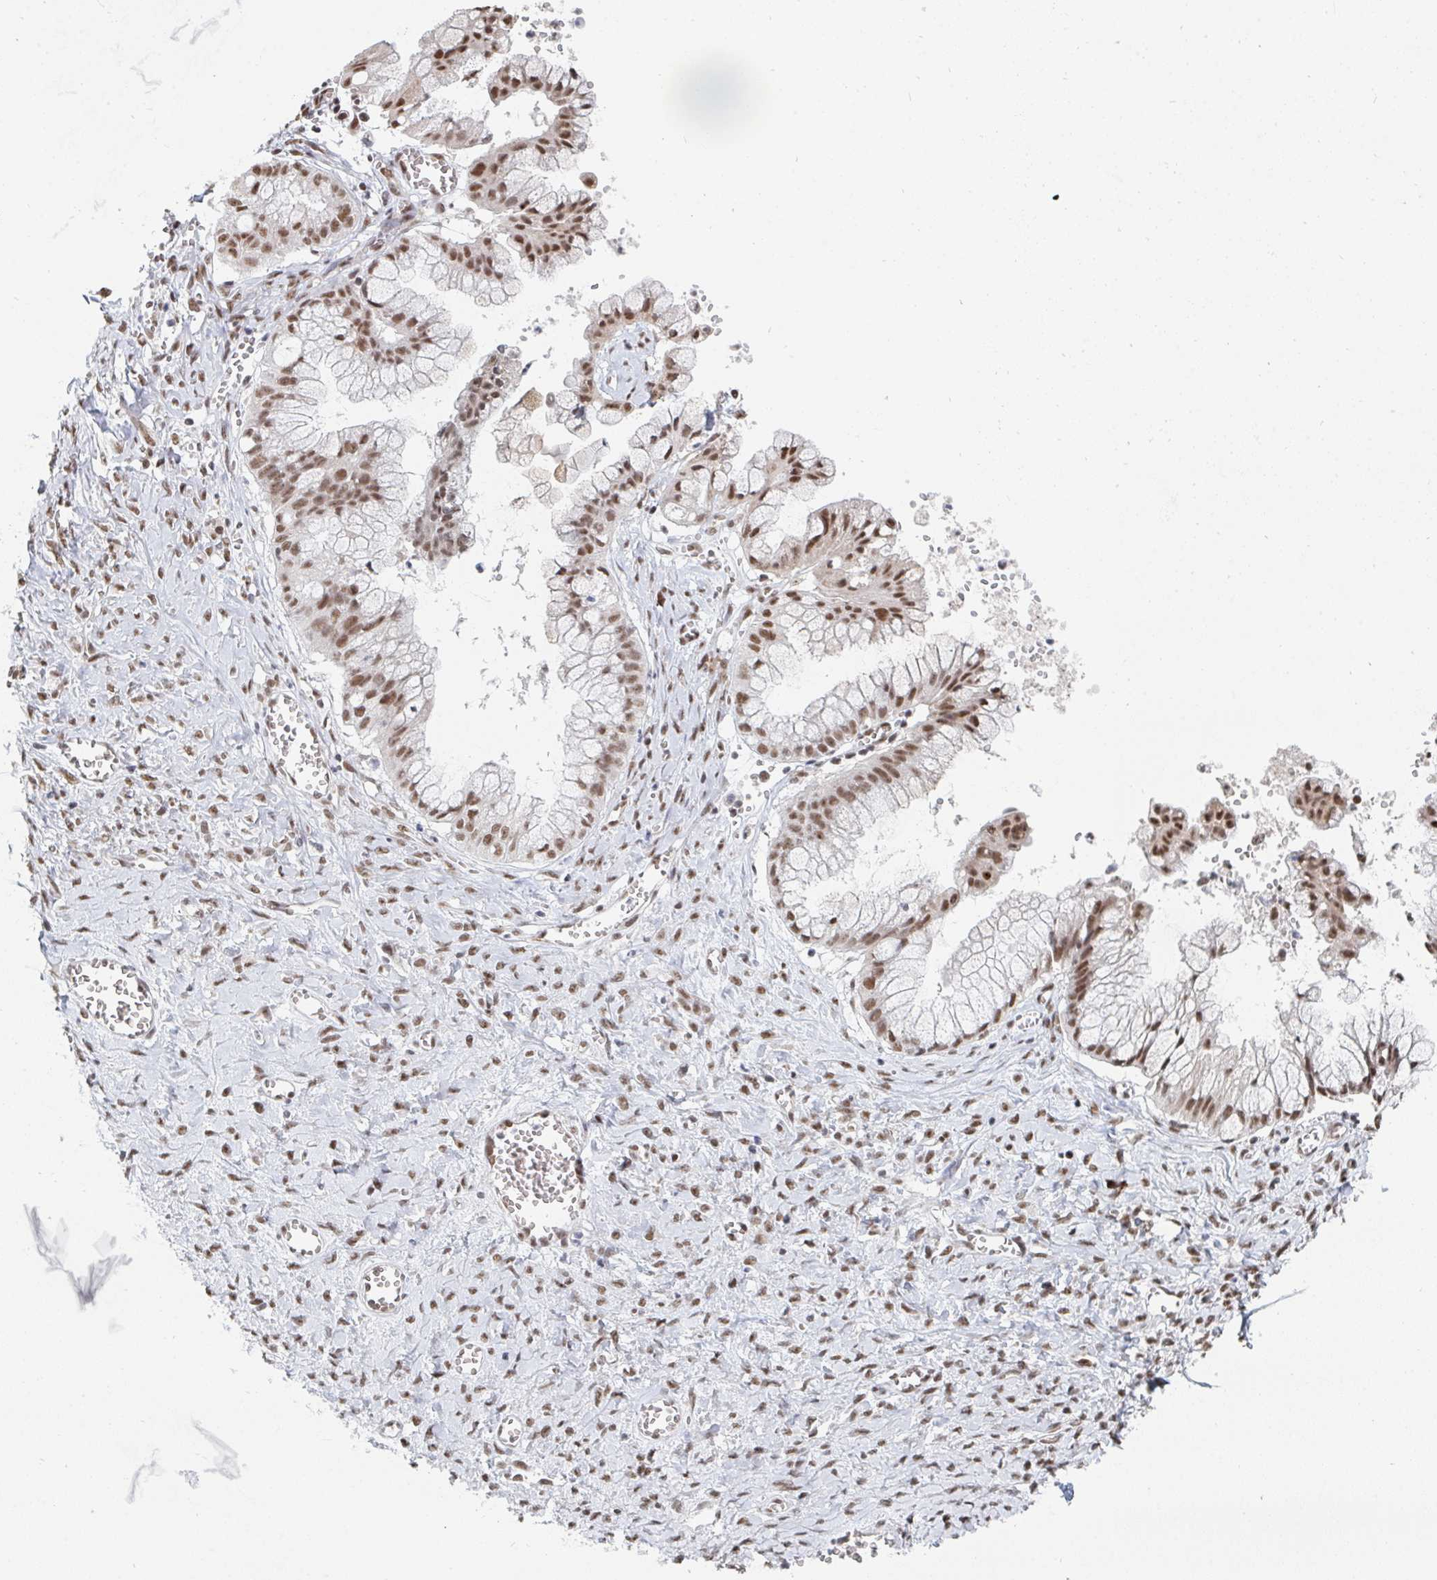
{"staining": {"intensity": "moderate", "quantity": ">75%", "location": "nuclear"}, "tissue": "ovarian cancer", "cell_type": "Tumor cells", "image_type": "cancer", "snomed": [{"axis": "morphology", "description": "Cystadenocarcinoma, mucinous, NOS"}, {"axis": "topography", "description": "Ovary"}], "caption": "Approximately >75% of tumor cells in human ovarian cancer exhibit moderate nuclear protein expression as visualized by brown immunohistochemical staining.", "gene": "MBNL1", "patient": {"sex": "female", "age": 70}}